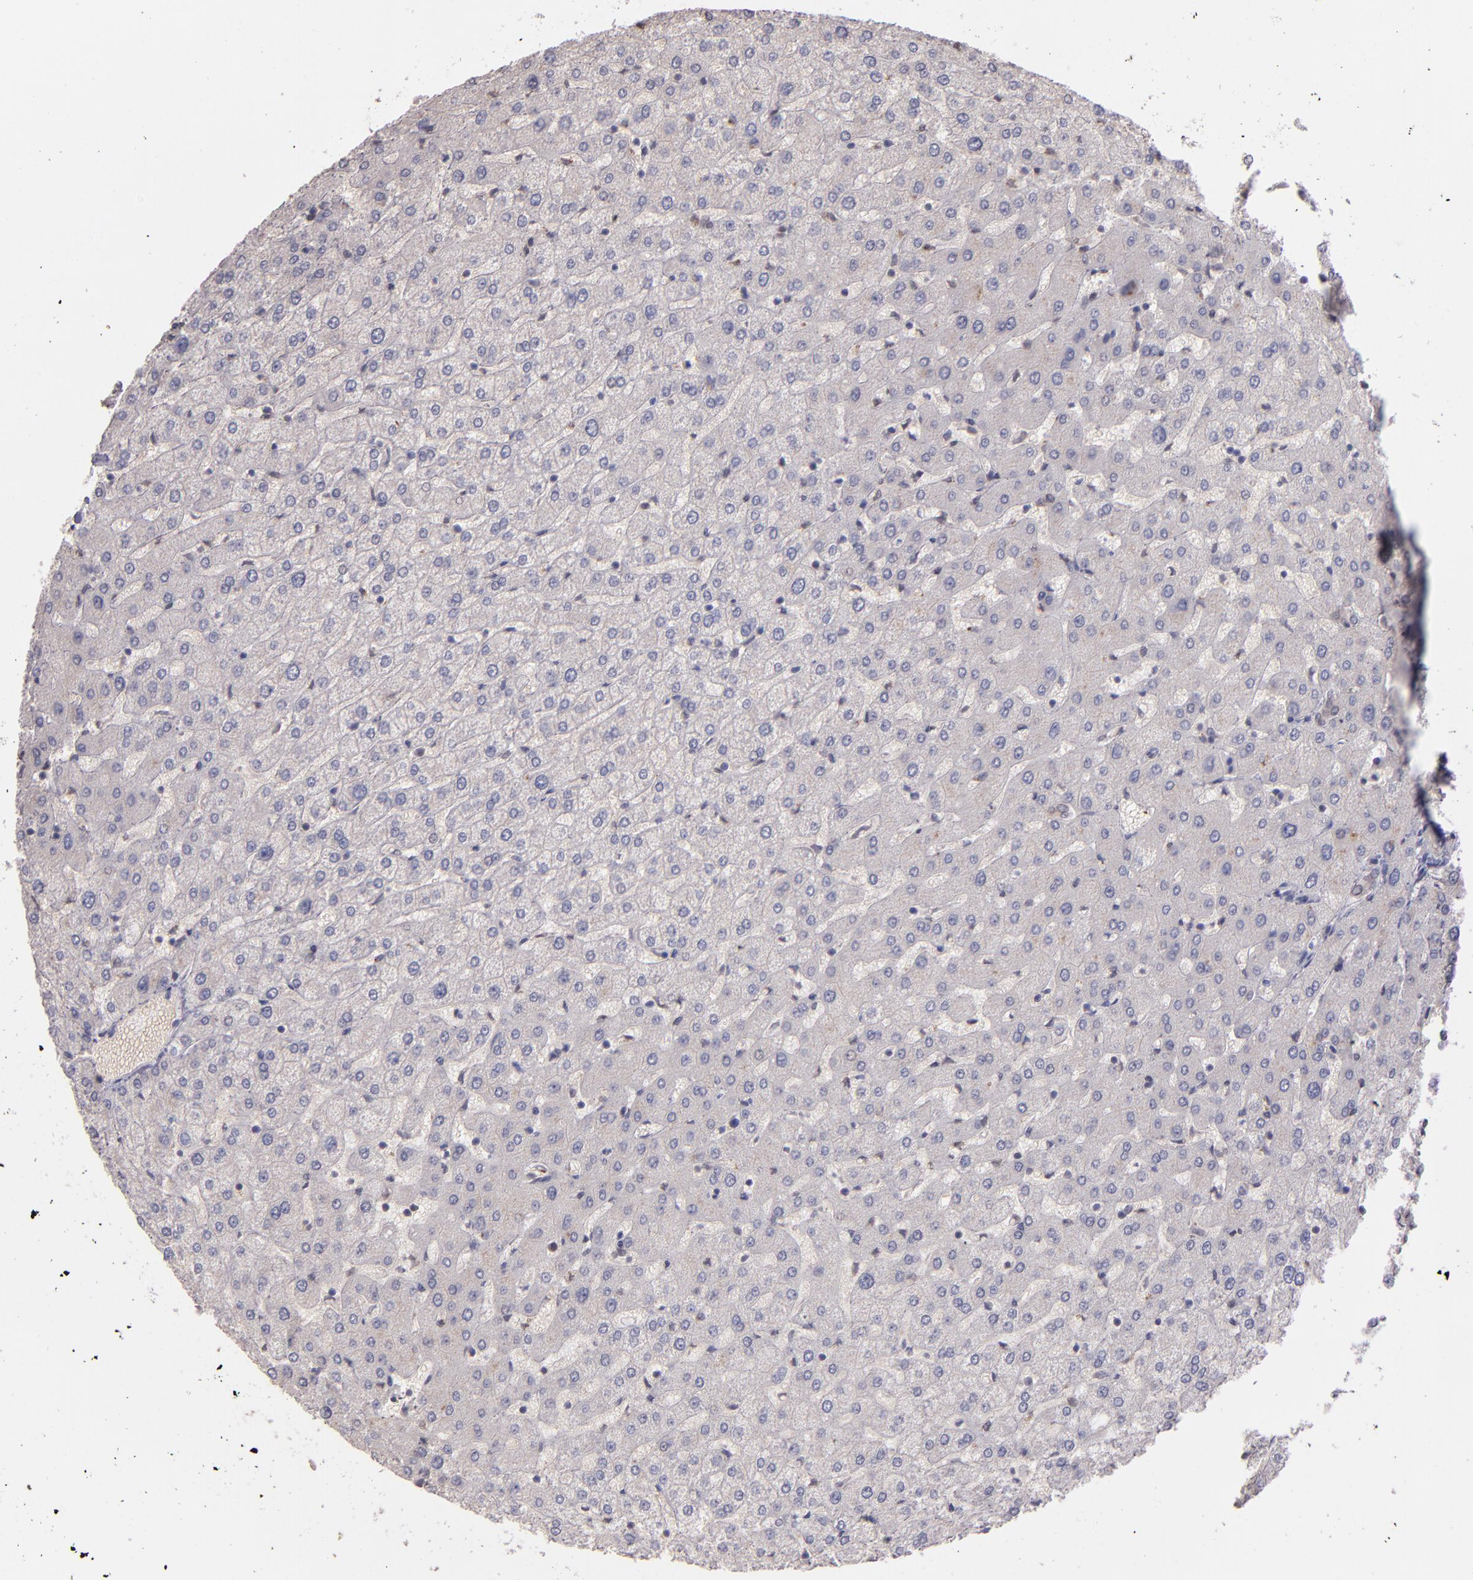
{"staining": {"intensity": "weak", "quantity": "25%-75%", "location": "cytoplasmic/membranous"}, "tissue": "liver", "cell_type": "Cholangiocytes", "image_type": "normal", "snomed": [{"axis": "morphology", "description": "Normal tissue, NOS"}, {"axis": "morphology", "description": "Fibrosis, NOS"}, {"axis": "topography", "description": "Liver"}], "caption": "Protein expression analysis of normal liver displays weak cytoplasmic/membranous positivity in about 25%-75% of cholangiocytes.", "gene": "NUP62CL", "patient": {"sex": "female", "age": 29}}